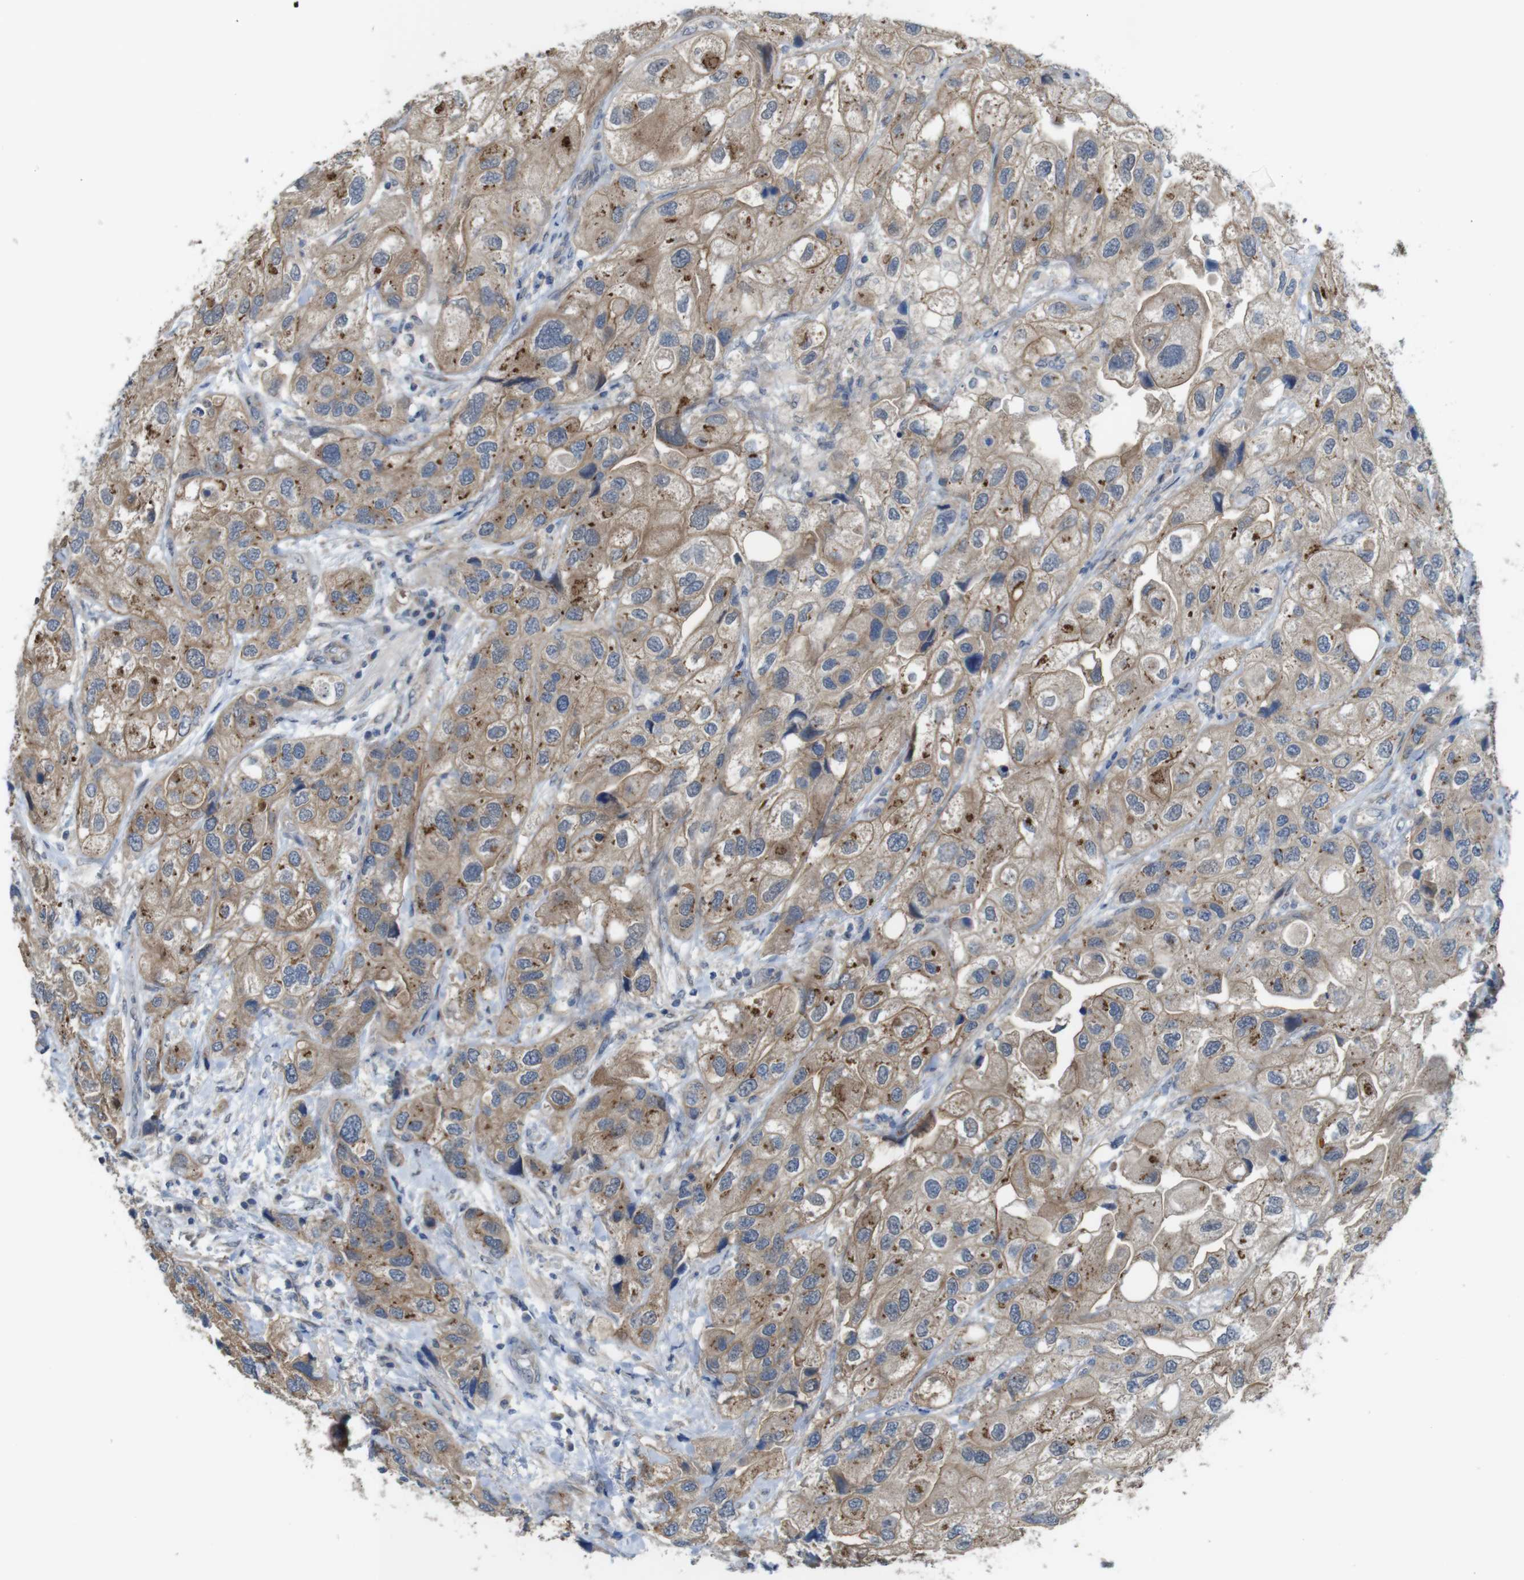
{"staining": {"intensity": "moderate", "quantity": ">75%", "location": "cytoplasmic/membranous"}, "tissue": "urothelial cancer", "cell_type": "Tumor cells", "image_type": "cancer", "snomed": [{"axis": "morphology", "description": "Urothelial carcinoma, High grade"}, {"axis": "topography", "description": "Urinary bladder"}], "caption": "Urothelial cancer stained for a protein displays moderate cytoplasmic/membranous positivity in tumor cells. (brown staining indicates protein expression, while blue staining denotes nuclei).", "gene": "CDC34", "patient": {"sex": "female", "age": 64}}